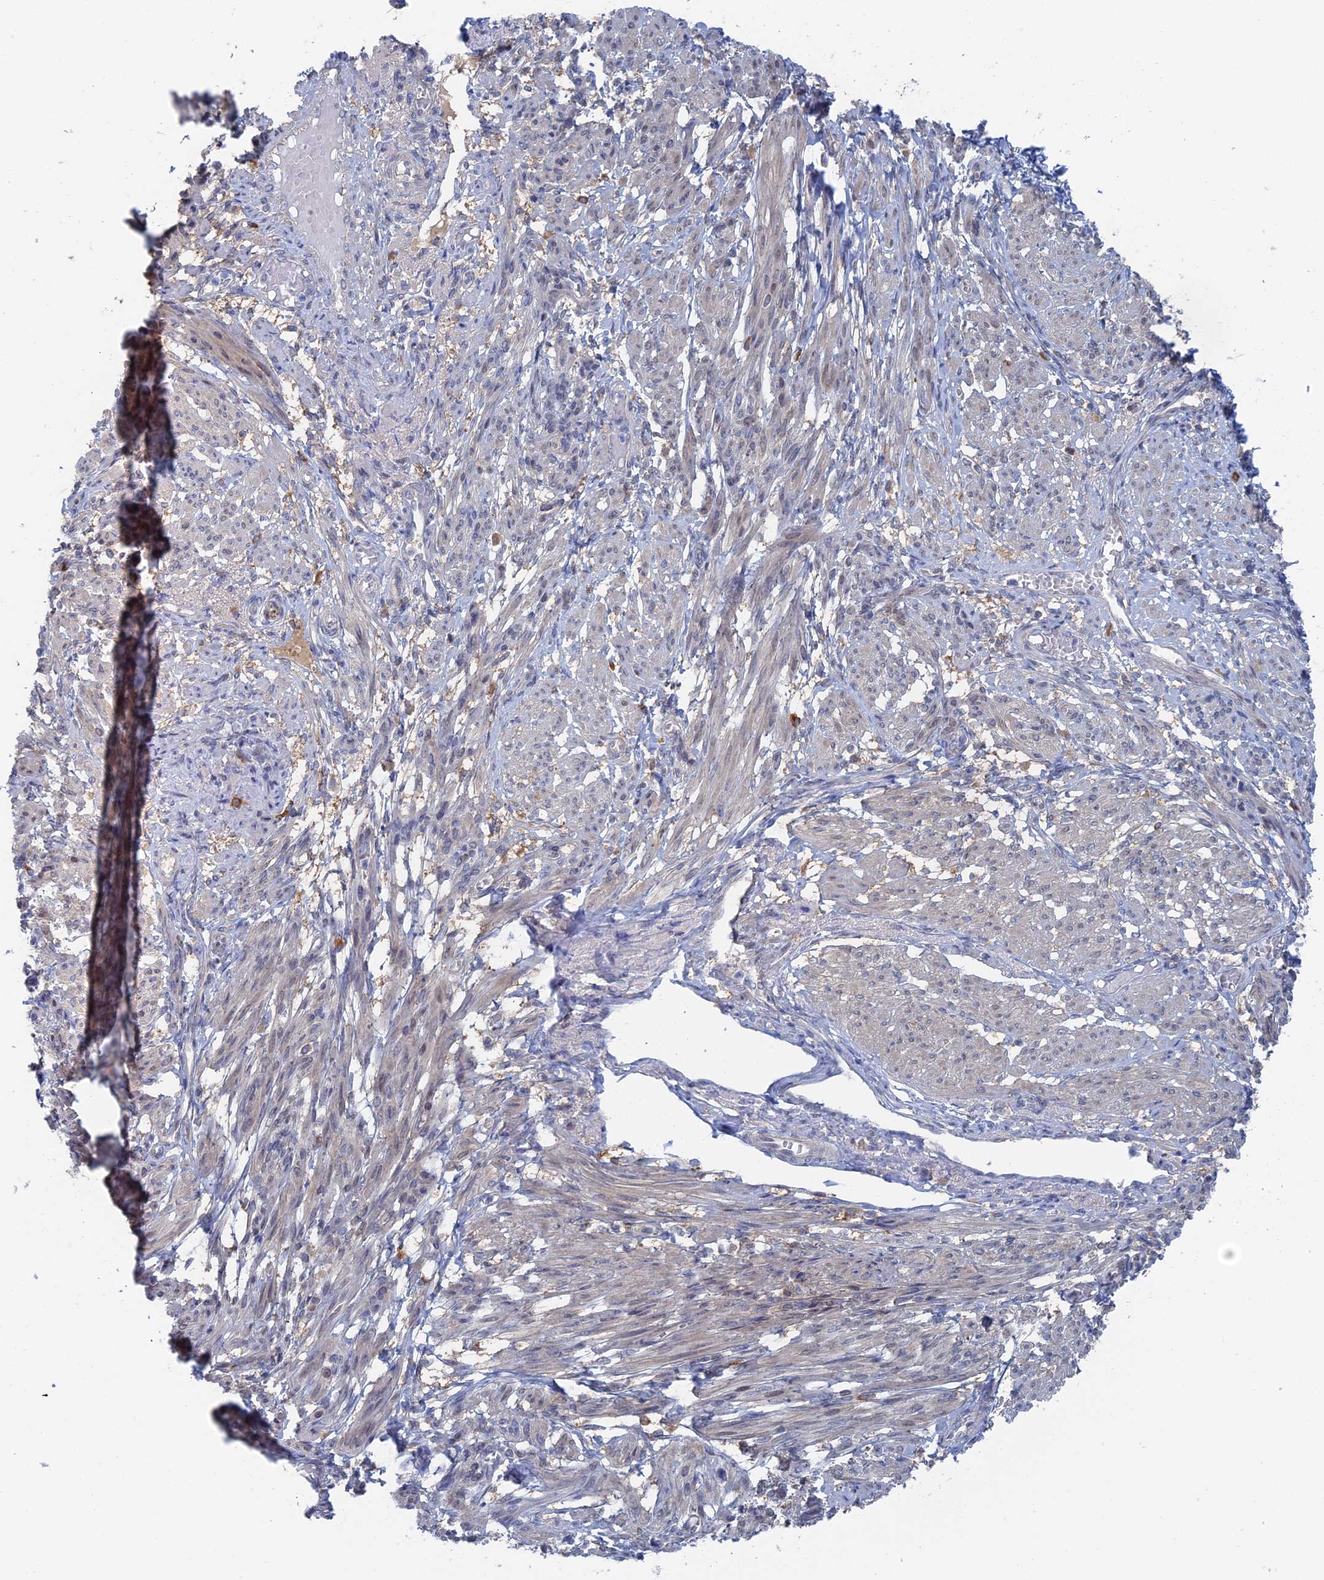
{"staining": {"intensity": "negative", "quantity": "none", "location": "none"}, "tissue": "smooth muscle", "cell_type": "Smooth muscle cells", "image_type": "normal", "snomed": [{"axis": "morphology", "description": "Normal tissue, NOS"}, {"axis": "topography", "description": "Smooth muscle"}], "caption": "The immunohistochemistry micrograph has no significant staining in smooth muscle cells of smooth muscle.", "gene": "IRGQ", "patient": {"sex": "female", "age": 39}}